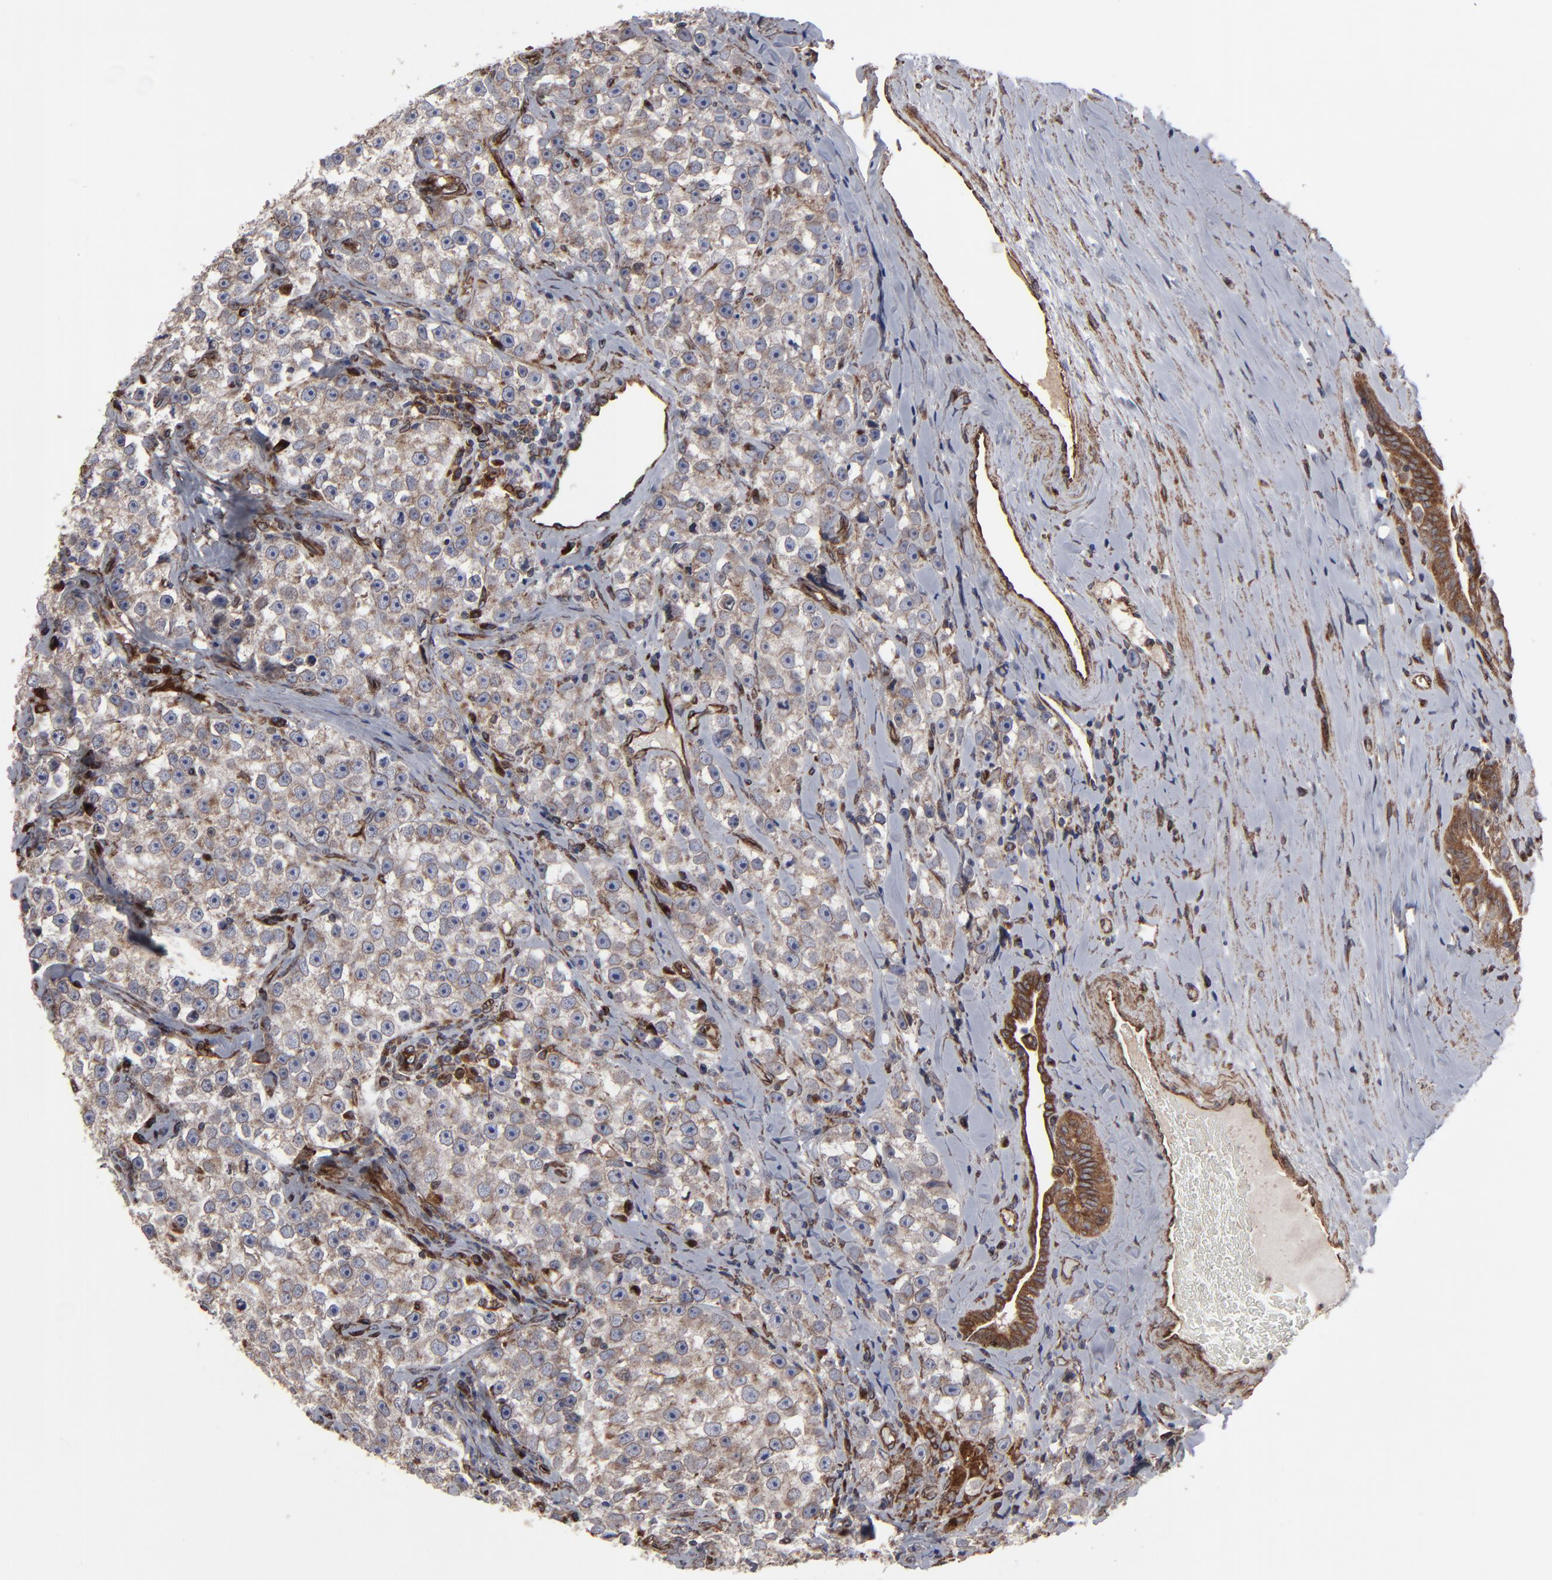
{"staining": {"intensity": "weak", "quantity": ">75%", "location": "cytoplasmic/membranous"}, "tissue": "testis cancer", "cell_type": "Tumor cells", "image_type": "cancer", "snomed": [{"axis": "morphology", "description": "Seminoma, NOS"}, {"axis": "topography", "description": "Testis"}], "caption": "Testis cancer (seminoma) tissue reveals weak cytoplasmic/membranous expression in about >75% of tumor cells, visualized by immunohistochemistry. The protein is stained brown, and the nuclei are stained in blue (DAB IHC with brightfield microscopy, high magnification).", "gene": "CNIH1", "patient": {"sex": "male", "age": 32}}